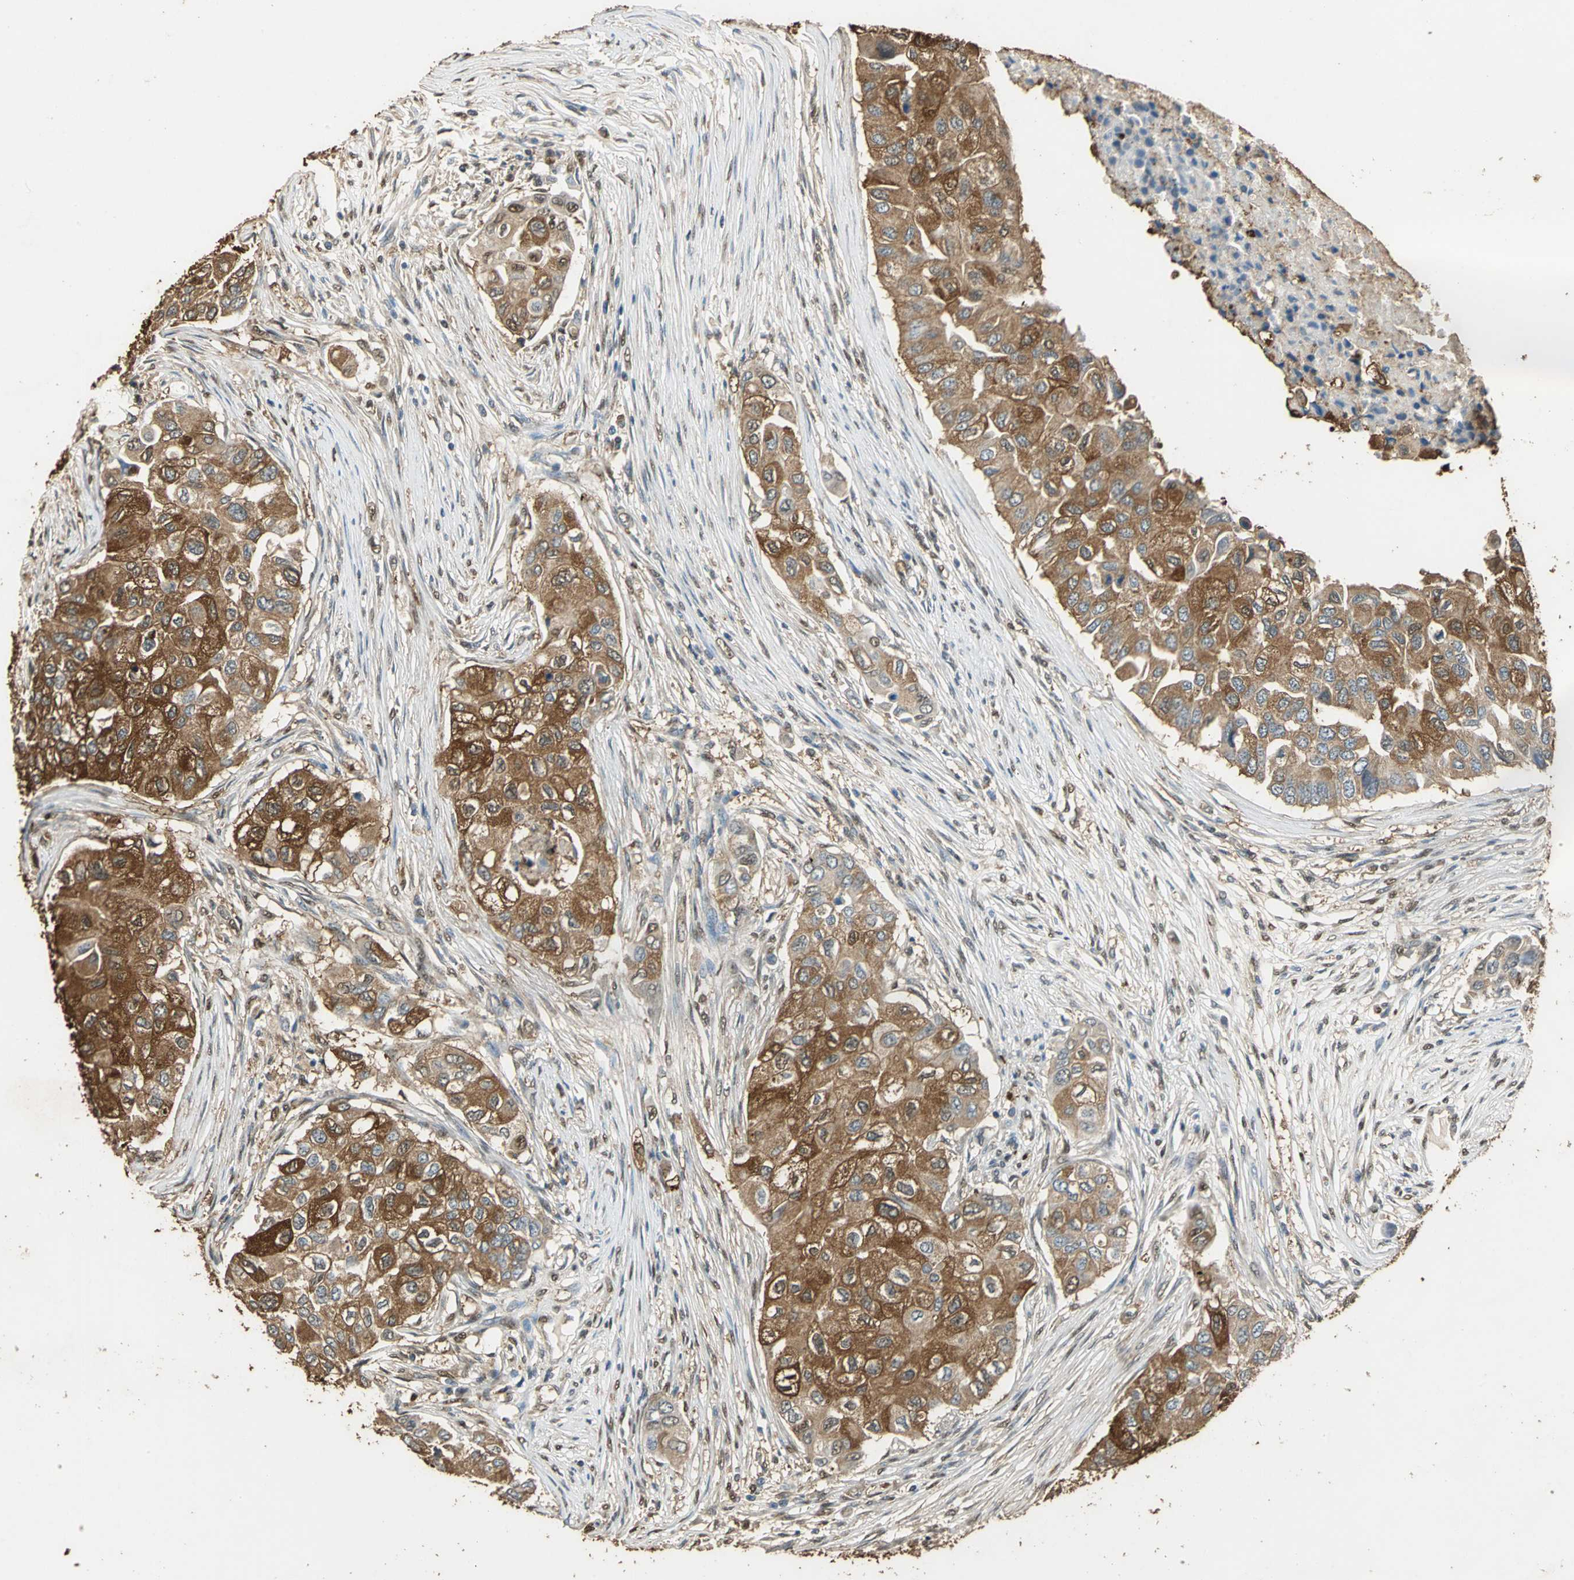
{"staining": {"intensity": "strong", "quantity": ">75%", "location": "cytoplasmic/membranous"}, "tissue": "breast cancer", "cell_type": "Tumor cells", "image_type": "cancer", "snomed": [{"axis": "morphology", "description": "Normal tissue, NOS"}, {"axis": "morphology", "description": "Duct carcinoma"}, {"axis": "topography", "description": "Breast"}], "caption": "Immunohistochemical staining of human infiltrating ductal carcinoma (breast) exhibits high levels of strong cytoplasmic/membranous protein positivity in about >75% of tumor cells.", "gene": "GAPDH", "patient": {"sex": "female", "age": 49}}